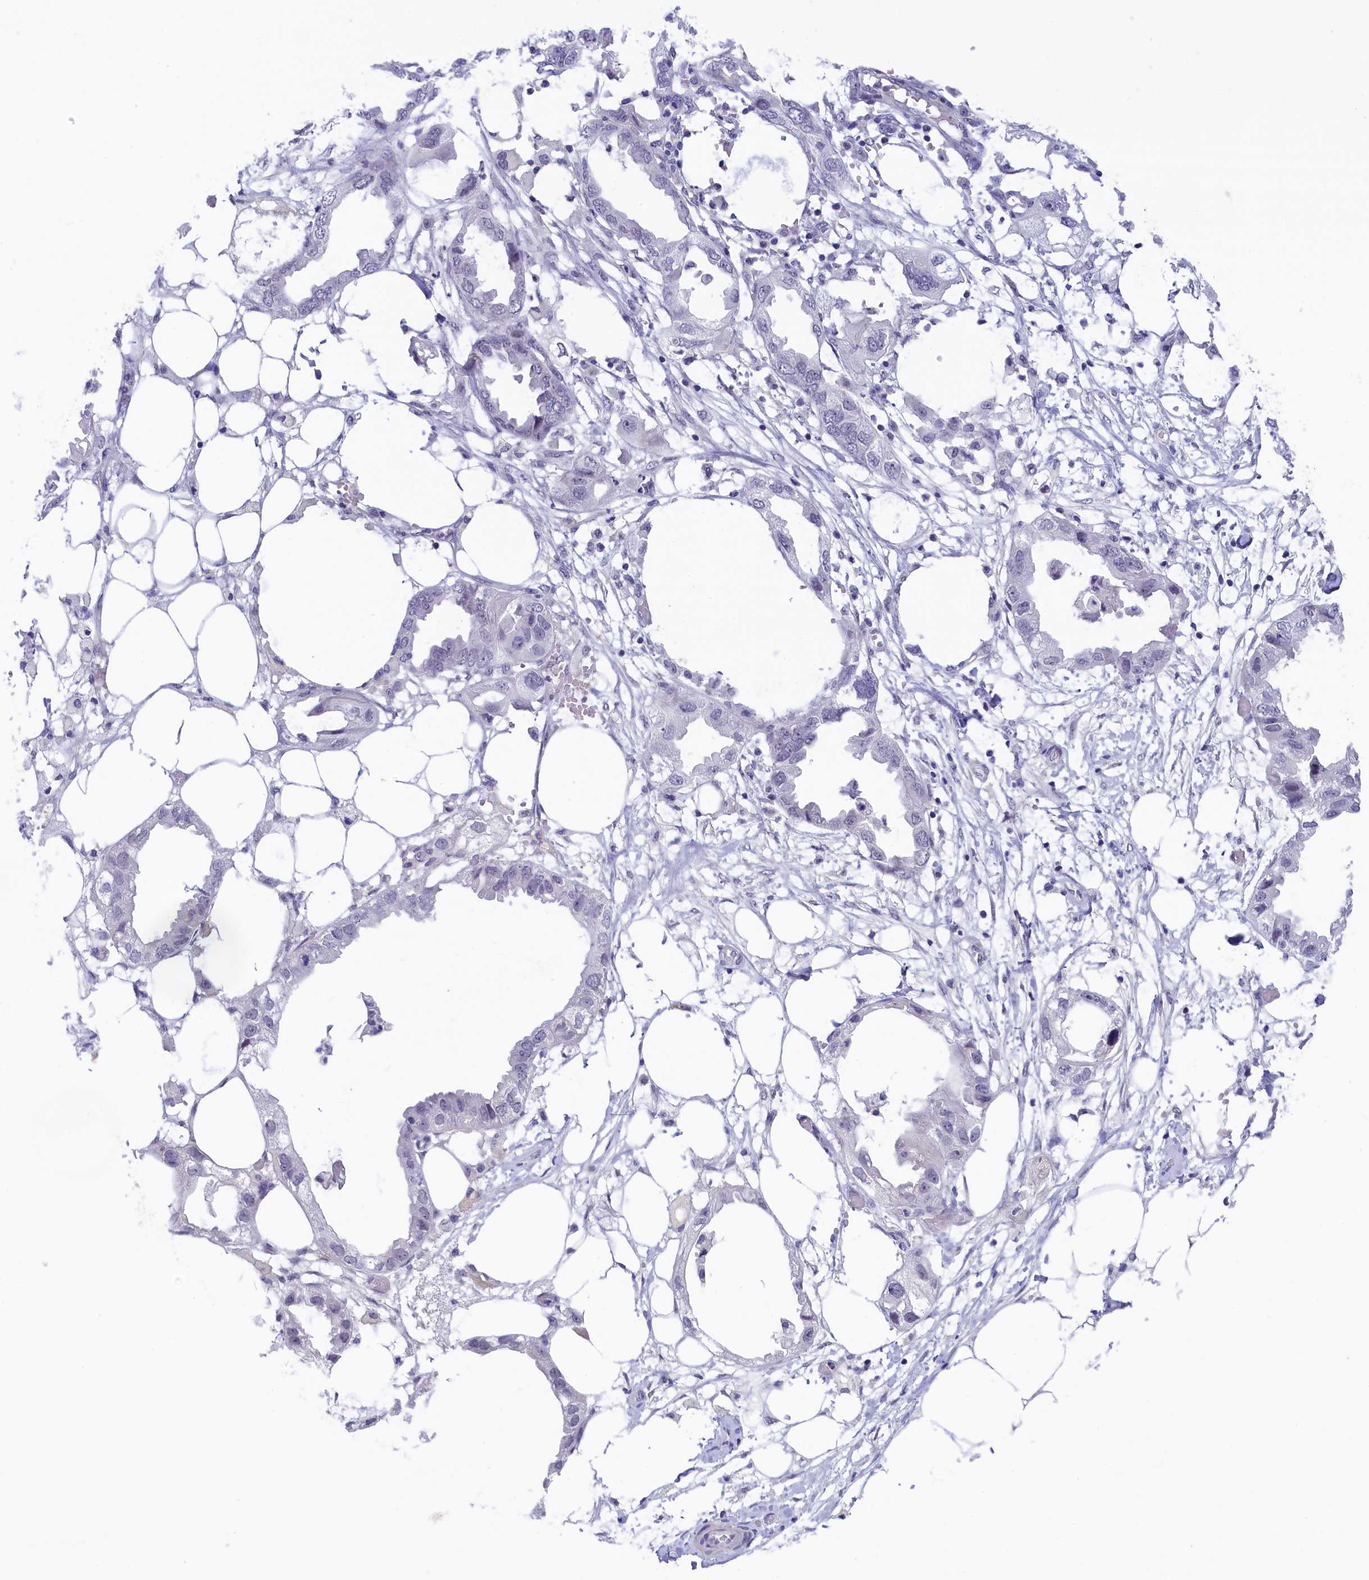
{"staining": {"intensity": "negative", "quantity": "none", "location": "none"}, "tissue": "endometrial cancer", "cell_type": "Tumor cells", "image_type": "cancer", "snomed": [{"axis": "morphology", "description": "Adenocarcinoma, NOS"}, {"axis": "morphology", "description": "Adenocarcinoma, metastatic, NOS"}, {"axis": "topography", "description": "Adipose tissue"}, {"axis": "topography", "description": "Endometrium"}], "caption": "IHC of human endometrial cancer (metastatic adenocarcinoma) reveals no expression in tumor cells.", "gene": "CRAMP1", "patient": {"sex": "female", "age": 67}}